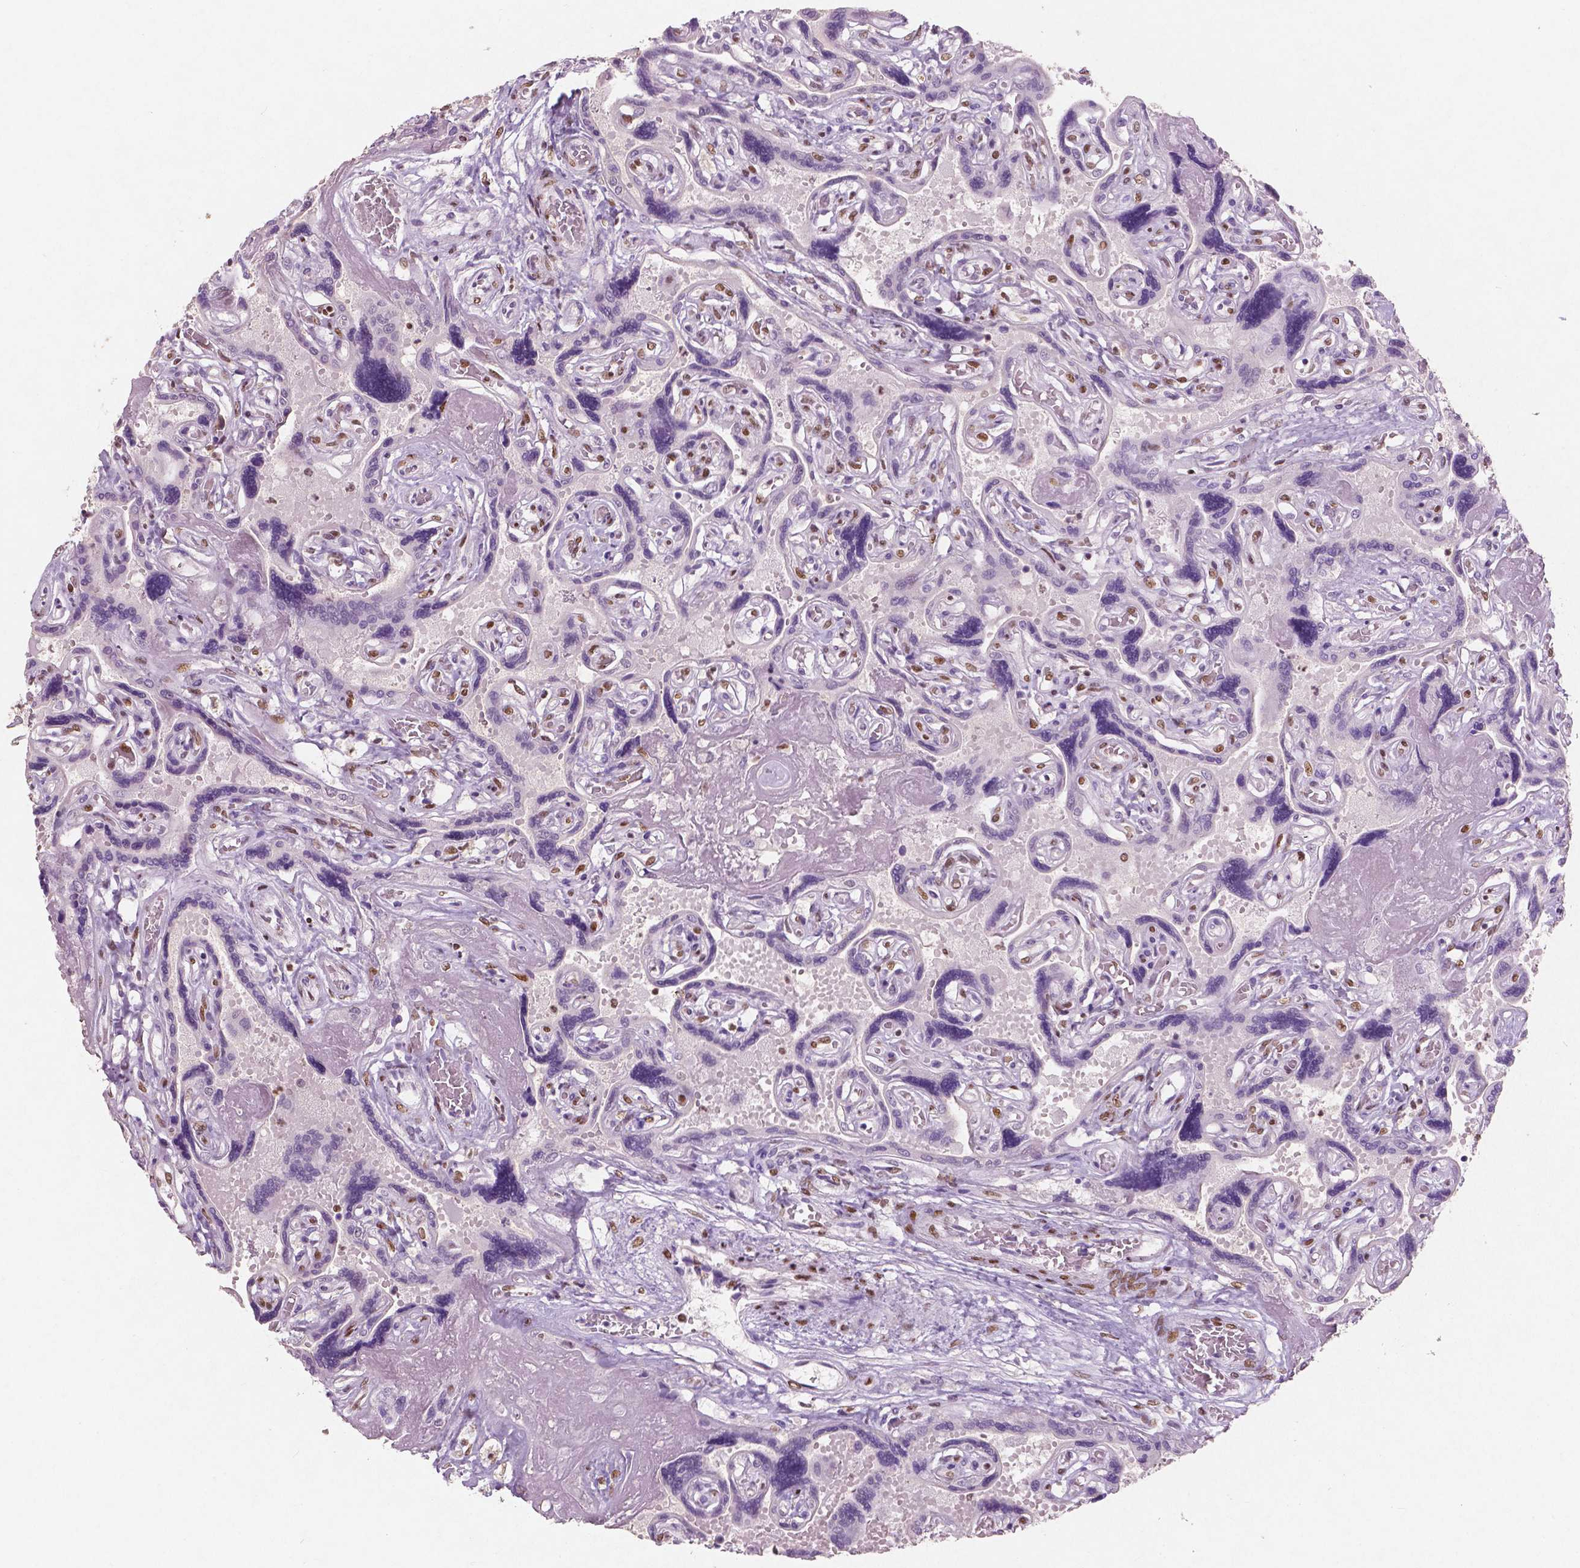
{"staining": {"intensity": "strong", "quantity": "25%-75%", "location": "nuclear"}, "tissue": "placenta", "cell_type": "Decidual cells", "image_type": "normal", "snomed": [{"axis": "morphology", "description": "Normal tissue, NOS"}, {"axis": "topography", "description": "Placenta"}], "caption": "A brown stain labels strong nuclear positivity of a protein in decidual cells of benign human placenta.", "gene": "BRD4", "patient": {"sex": "female", "age": 32}}